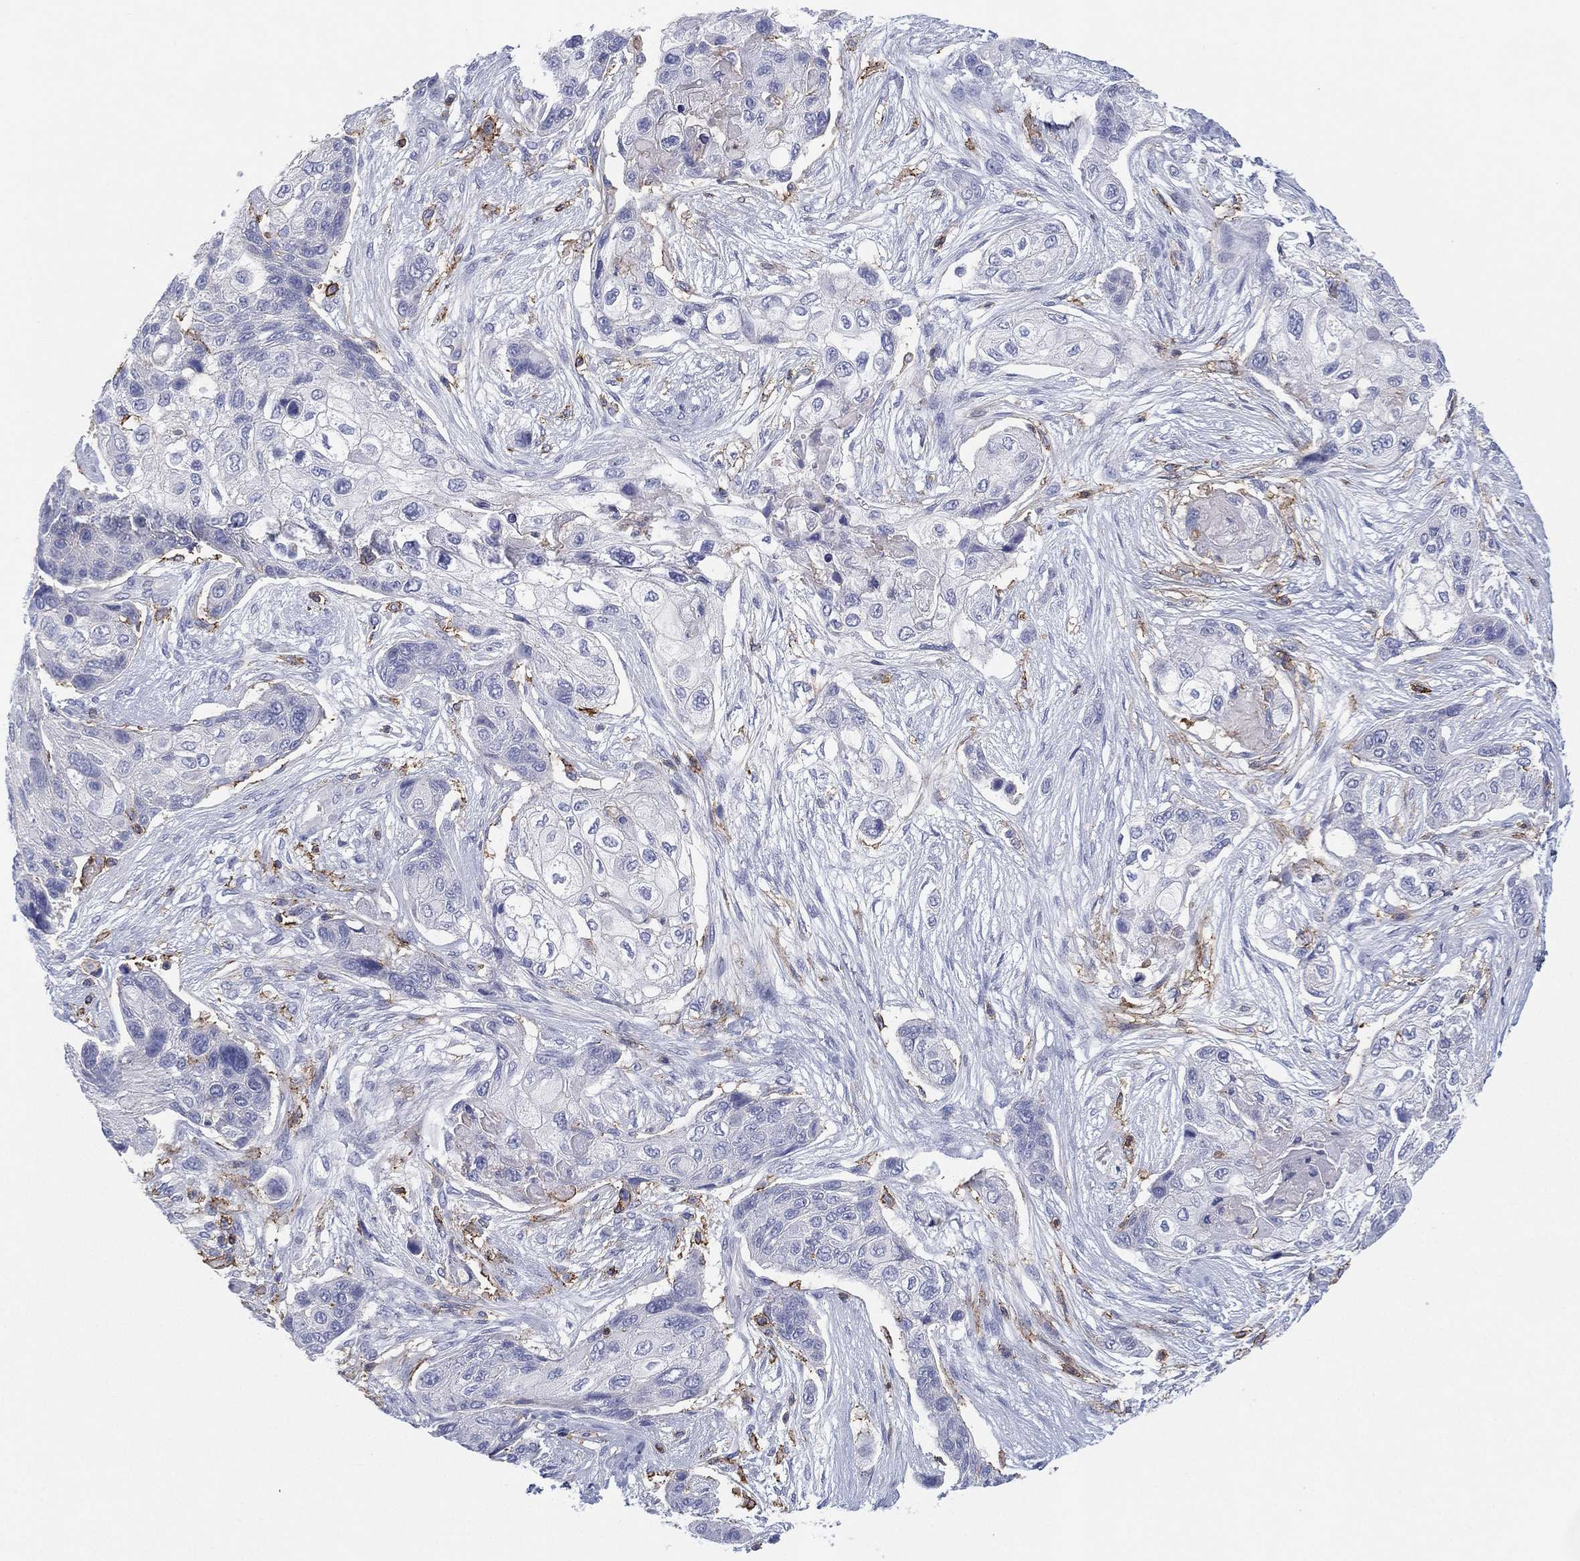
{"staining": {"intensity": "negative", "quantity": "none", "location": "none"}, "tissue": "lung cancer", "cell_type": "Tumor cells", "image_type": "cancer", "snomed": [{"axis": "morphology", "description": "Squamous cell carcinoma, NOS"}, {"axis": "topography", "description": "Lung"}], "caption": "Tumor cells are negative for brown protein staining in lung cancer (squamous cell carcinoma).", "gene": "SELPLG", "patient": {"sex": "male", "age": 69}}